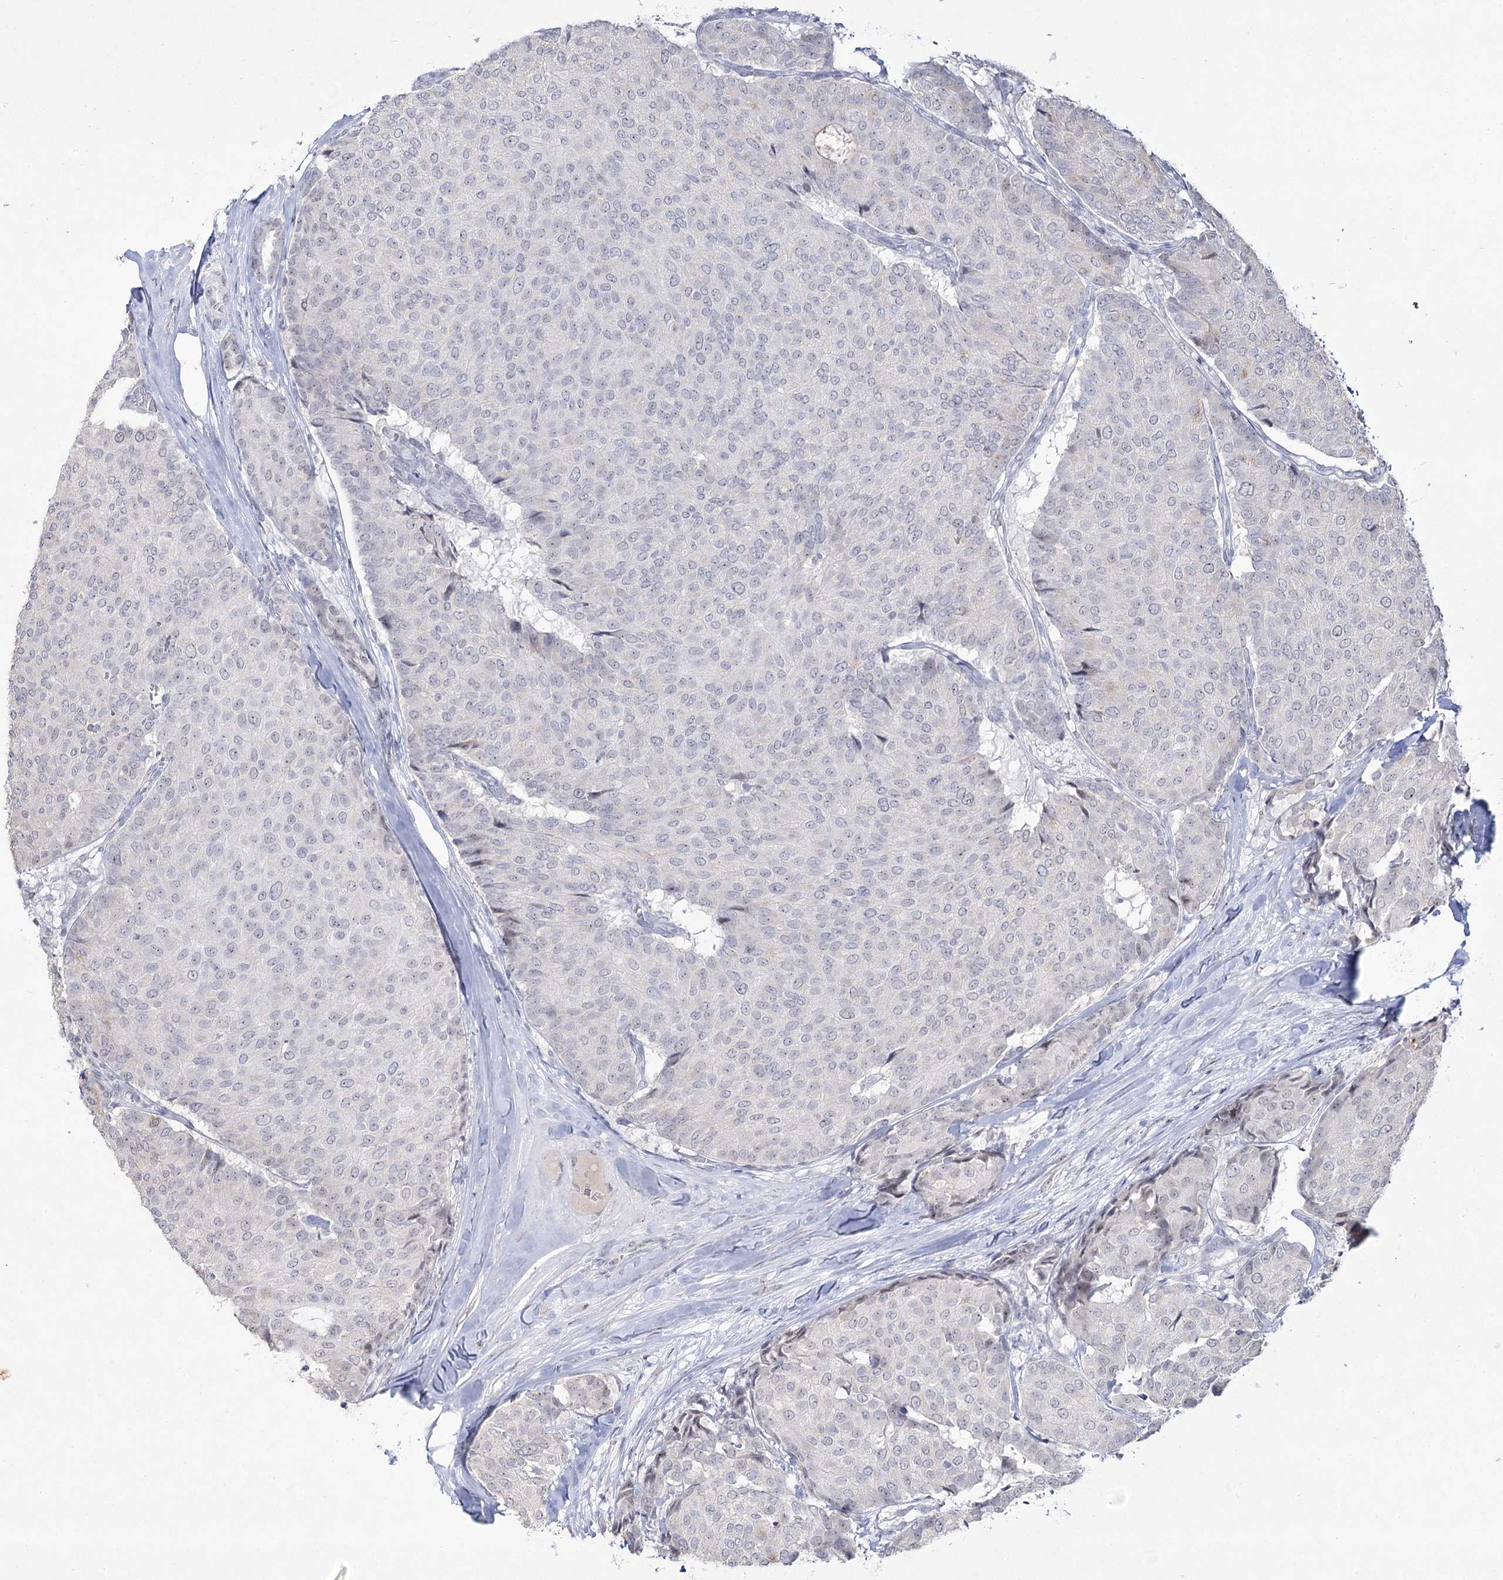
{"staining": {"intensity": "negative", "quantity": "none", "location": "none"}, "tissue": "breast cancer", "cell_type": "Tumor cells", "image_type": "cancer", "snomed": [{"axis": "morphology", "description": "Duct carcinoma"}, {"axis": "topography", "description": "Breast"}], "caption": "Protein analysis of breast cancer exhibits no significant staining in tumor cells. (Brightfield microscopy of DAB immunohistochemistry at high magnification).", "gene": "DDX50", "patient": {"sex": "female", "age": 75}}